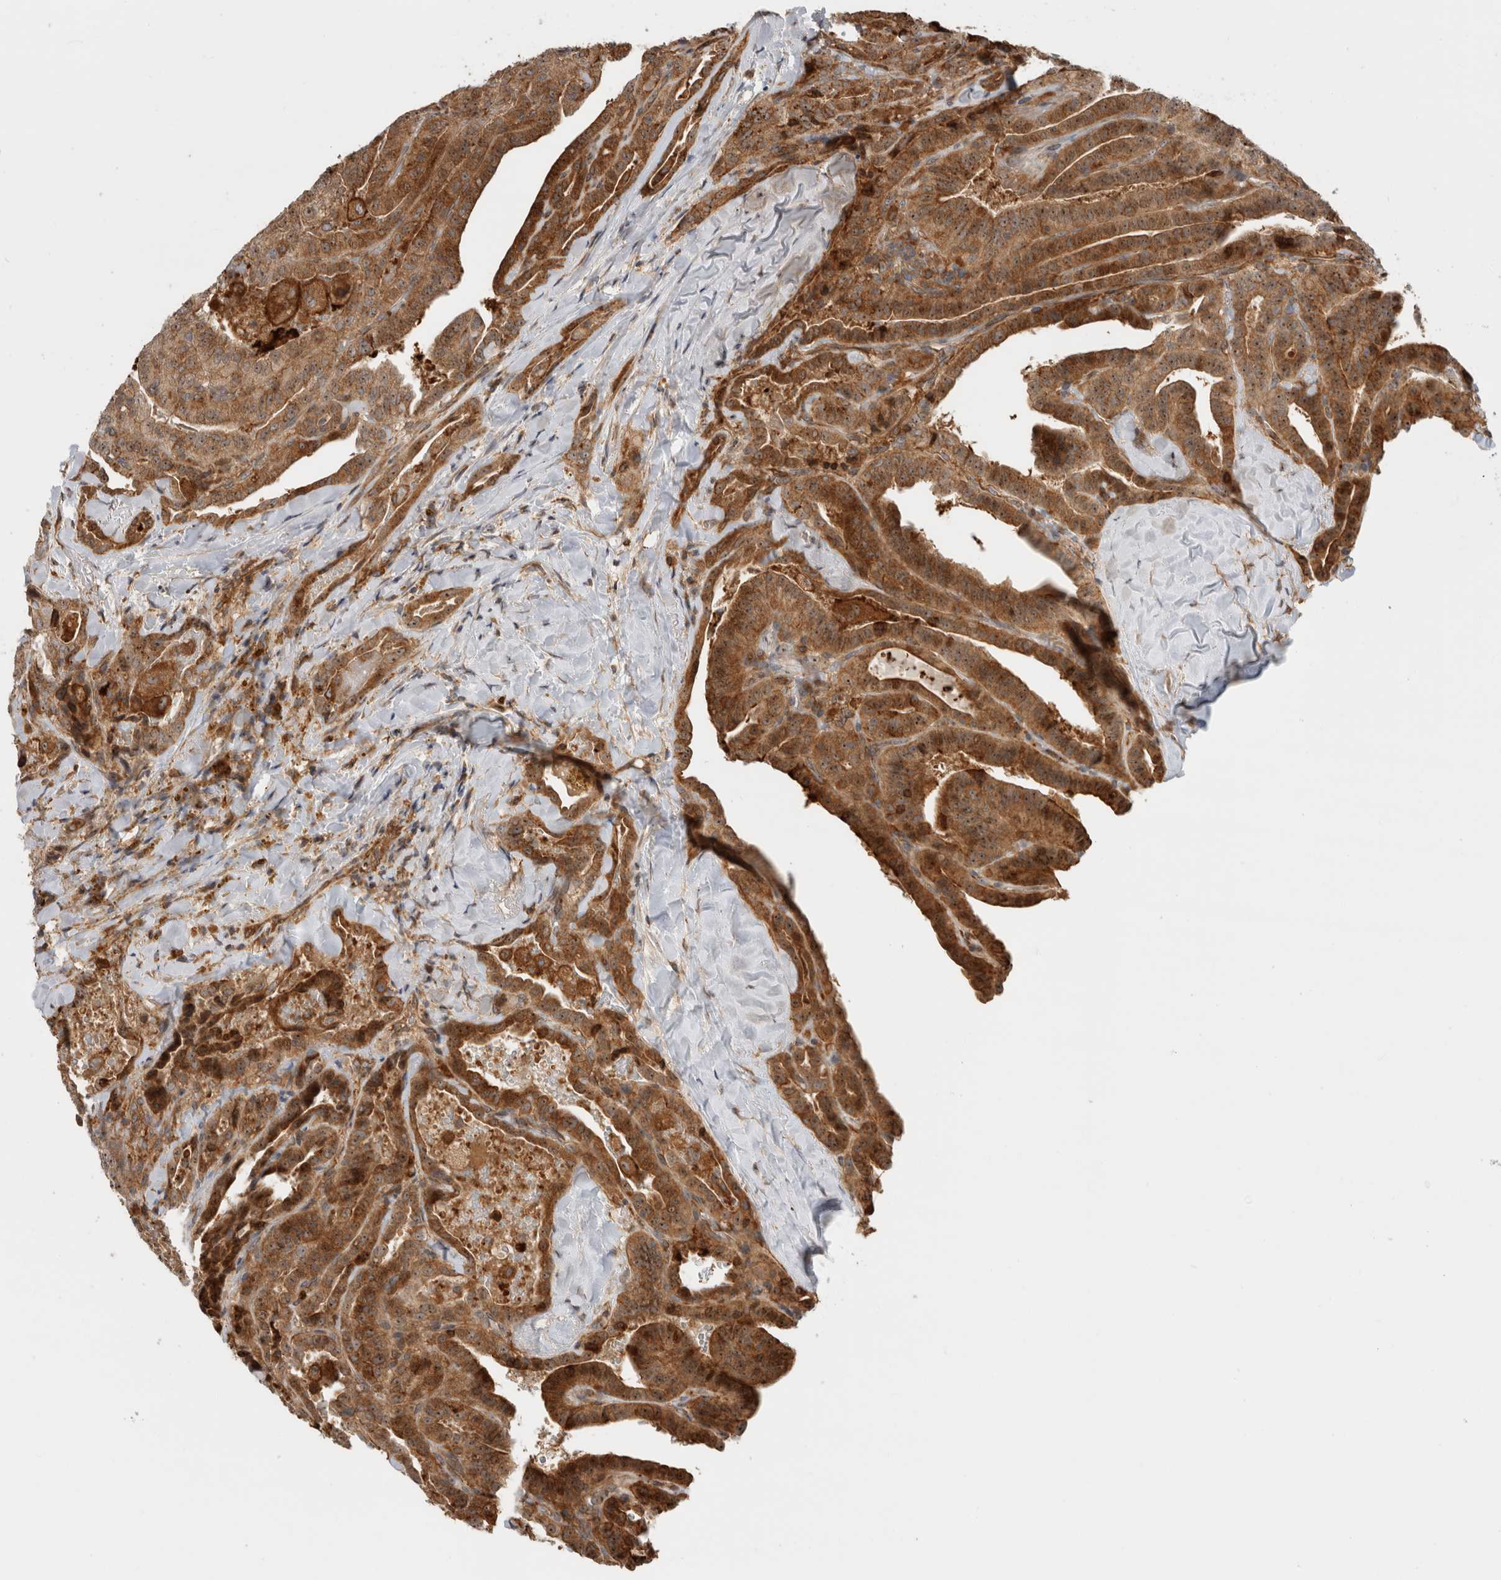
{"staining": {"intensity": "moderate", "quantity": ">75%", "location": "cytoplasmic/membranous,nuclear"}, "tissue": "thyroid cancer", "cell_type": "Tumor cells", "image_type": "cancer", "snomed": [{"axis": "morphology", "description": "Papillary adenocarcinoma, NOS"}, {"axis": "topography", "description": "Thyroid gland"}], "caption": "Tumor cells demonstrate medium levels of moderate cytoplasmic/membranous and nuclear staining in approximately >75% of cells in human thyroid papillary adenocarcinoma. The protein of interest is stained brown, and the nuclei are stained in blue (DAB IHC with brightfield microscopy, high magnification).", "gene": "WASF2", "patient": {"sex": "male", "age": 77}}